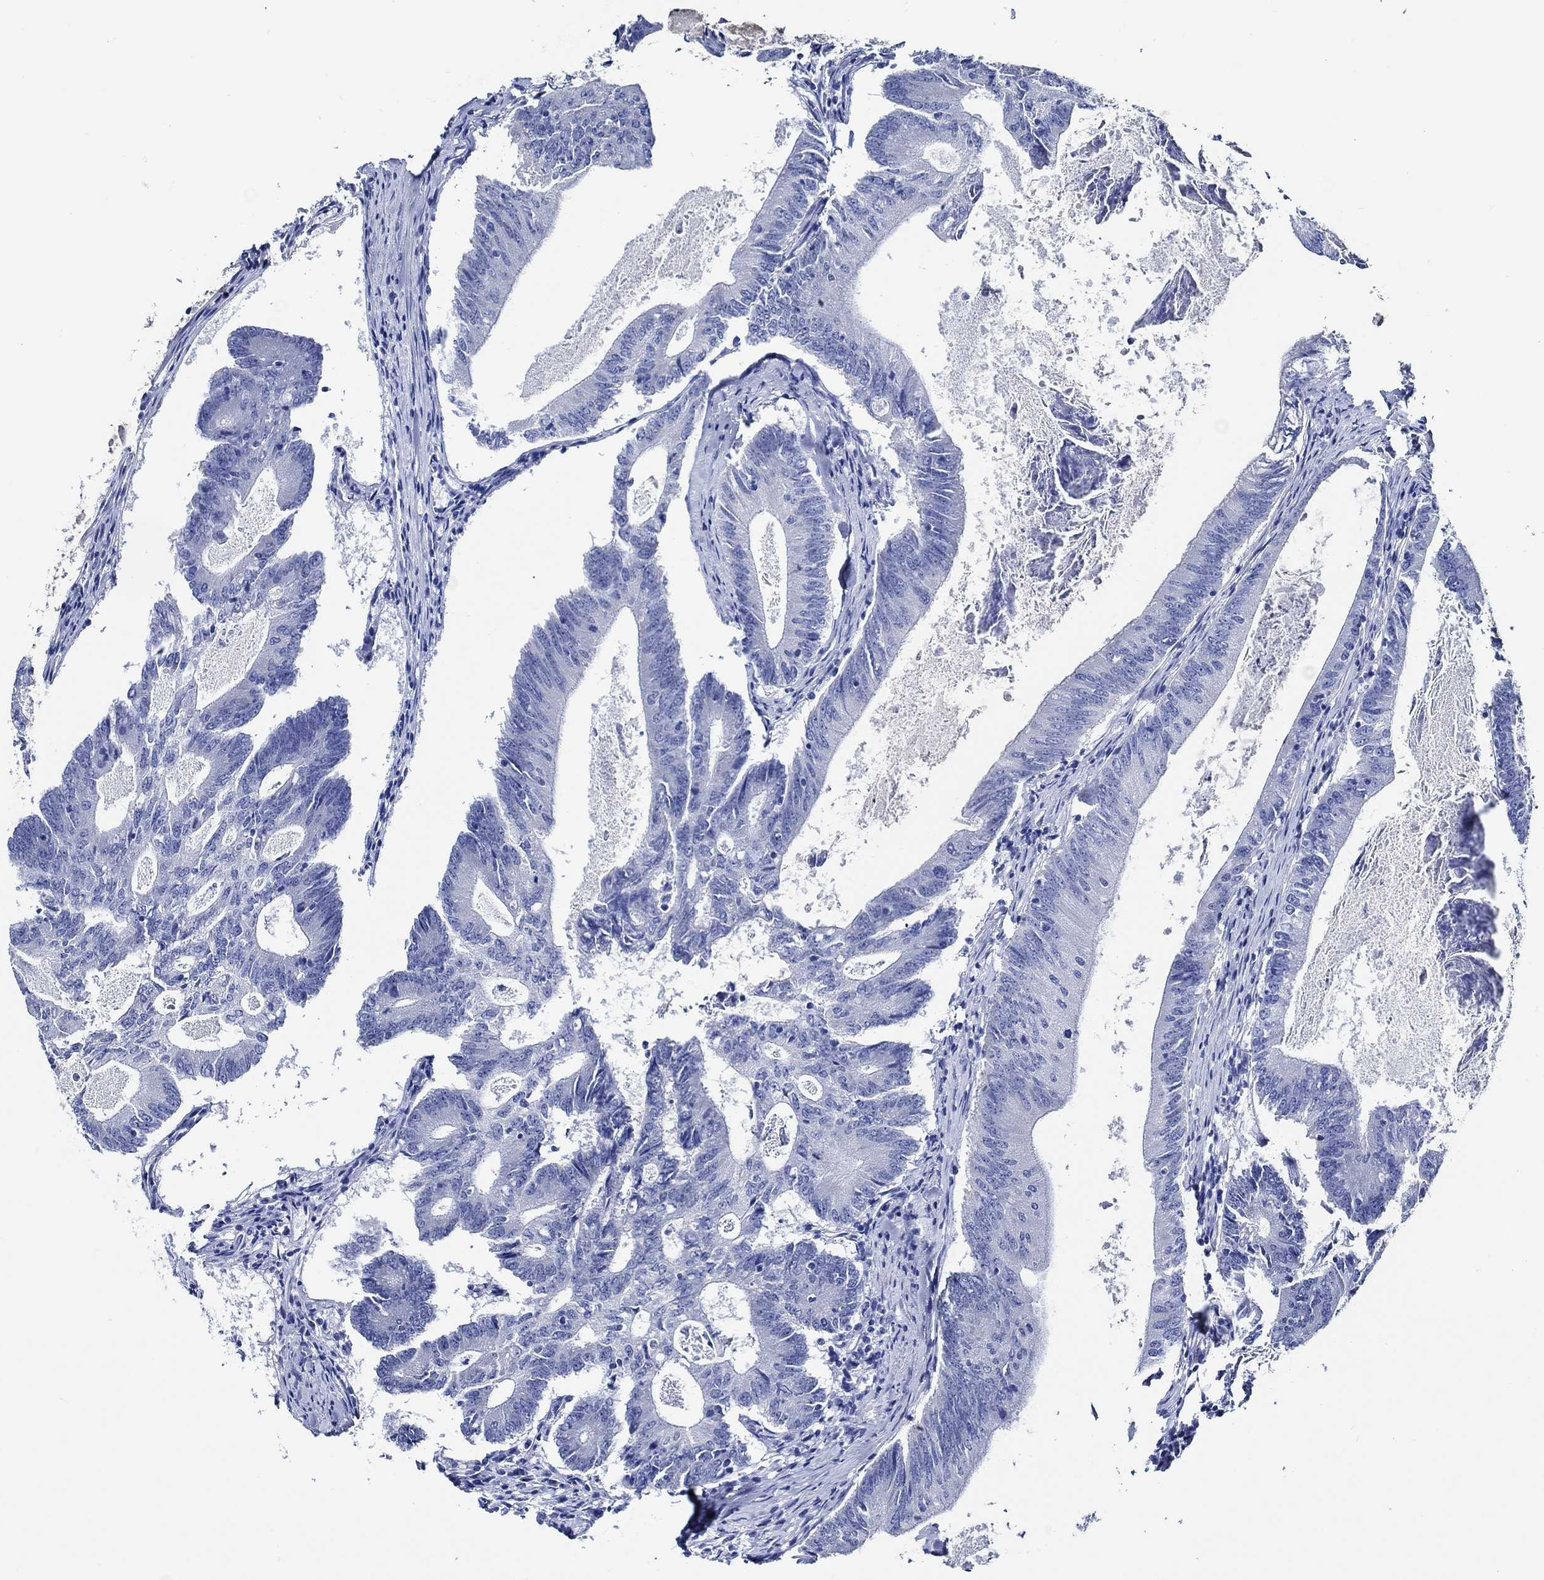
{"staining": {"intensity": "negative", "quantity": "none", "location": "none"}, "tissue": "colorectal cancer", "cell_type": "Tumor cells", "image_type": "cancer", "snomed": [{"axis": "morphology", "description": "Adenocarcinoma, NOS"}, {"axis": "topography", "description": "Colon"}], "caption": "This is an IHC image of adenocarcinoma (colorectal). There is no staining in tumor cells.", "gene": "WDR62", "patient": {"sex": "female", "age": 70}}